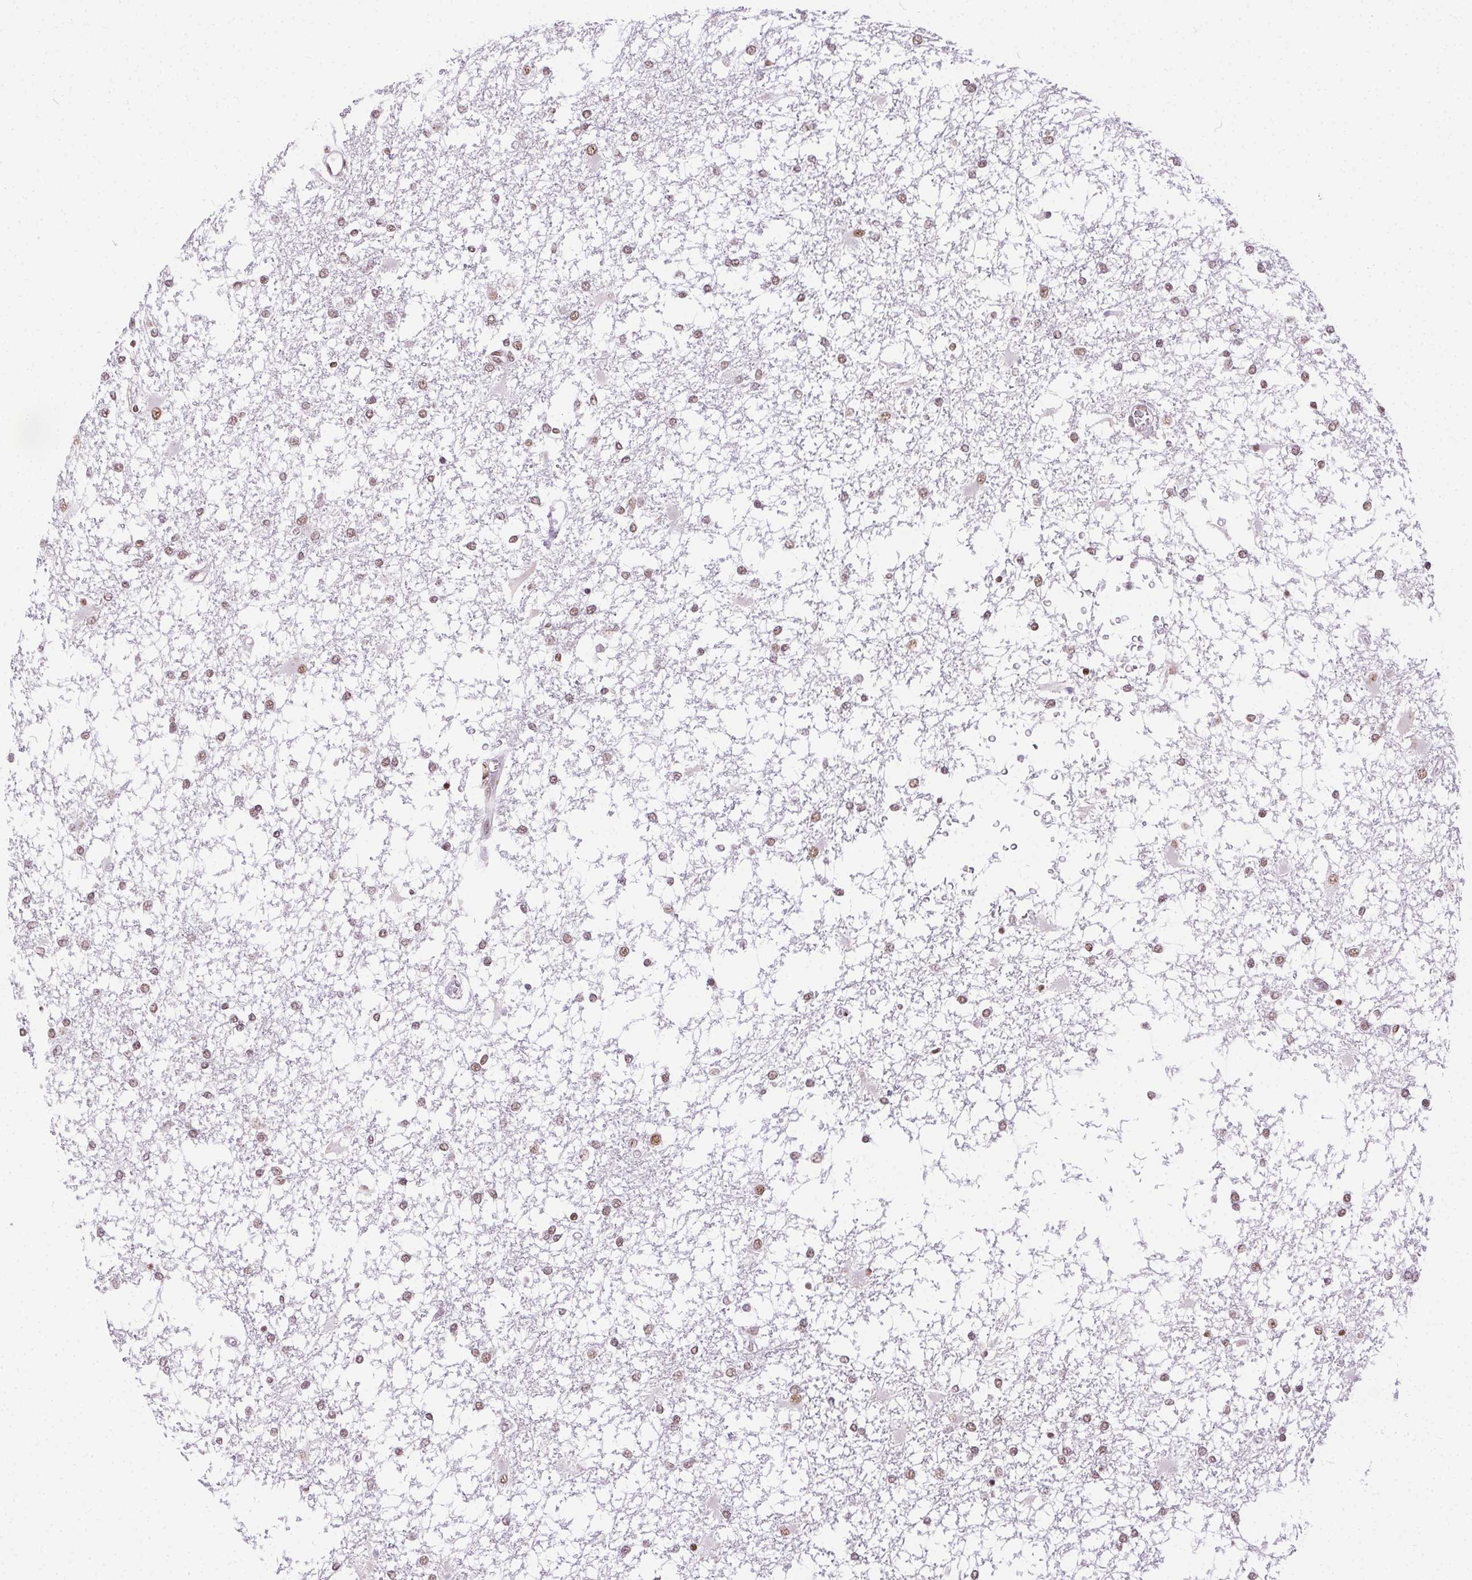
{"staining": {"intensity": "moderate", "quantity": ">75%", "location": "nuclear"}, "tissue": "glioma", "cell_type": "Tumor cells", "image_type": "cancer", "snomed": [{"axis": "morphology", "description": "Glioma, malignant, High grade"}, {"axis": "topography", "description": "Cerebral cortex"}], "caption": "High-magnification brightfield microscopy of malignant high-grade glioma stained with DAB (3,3'-diaminobenzidine) (brown) and counterstained with hematoxylin (blue). tumor cells exhibit moderate nuclear expression is identified in about>75% of cells.", "gene": "TRA2B", "patient": {"sex": "male", "age": 79}}